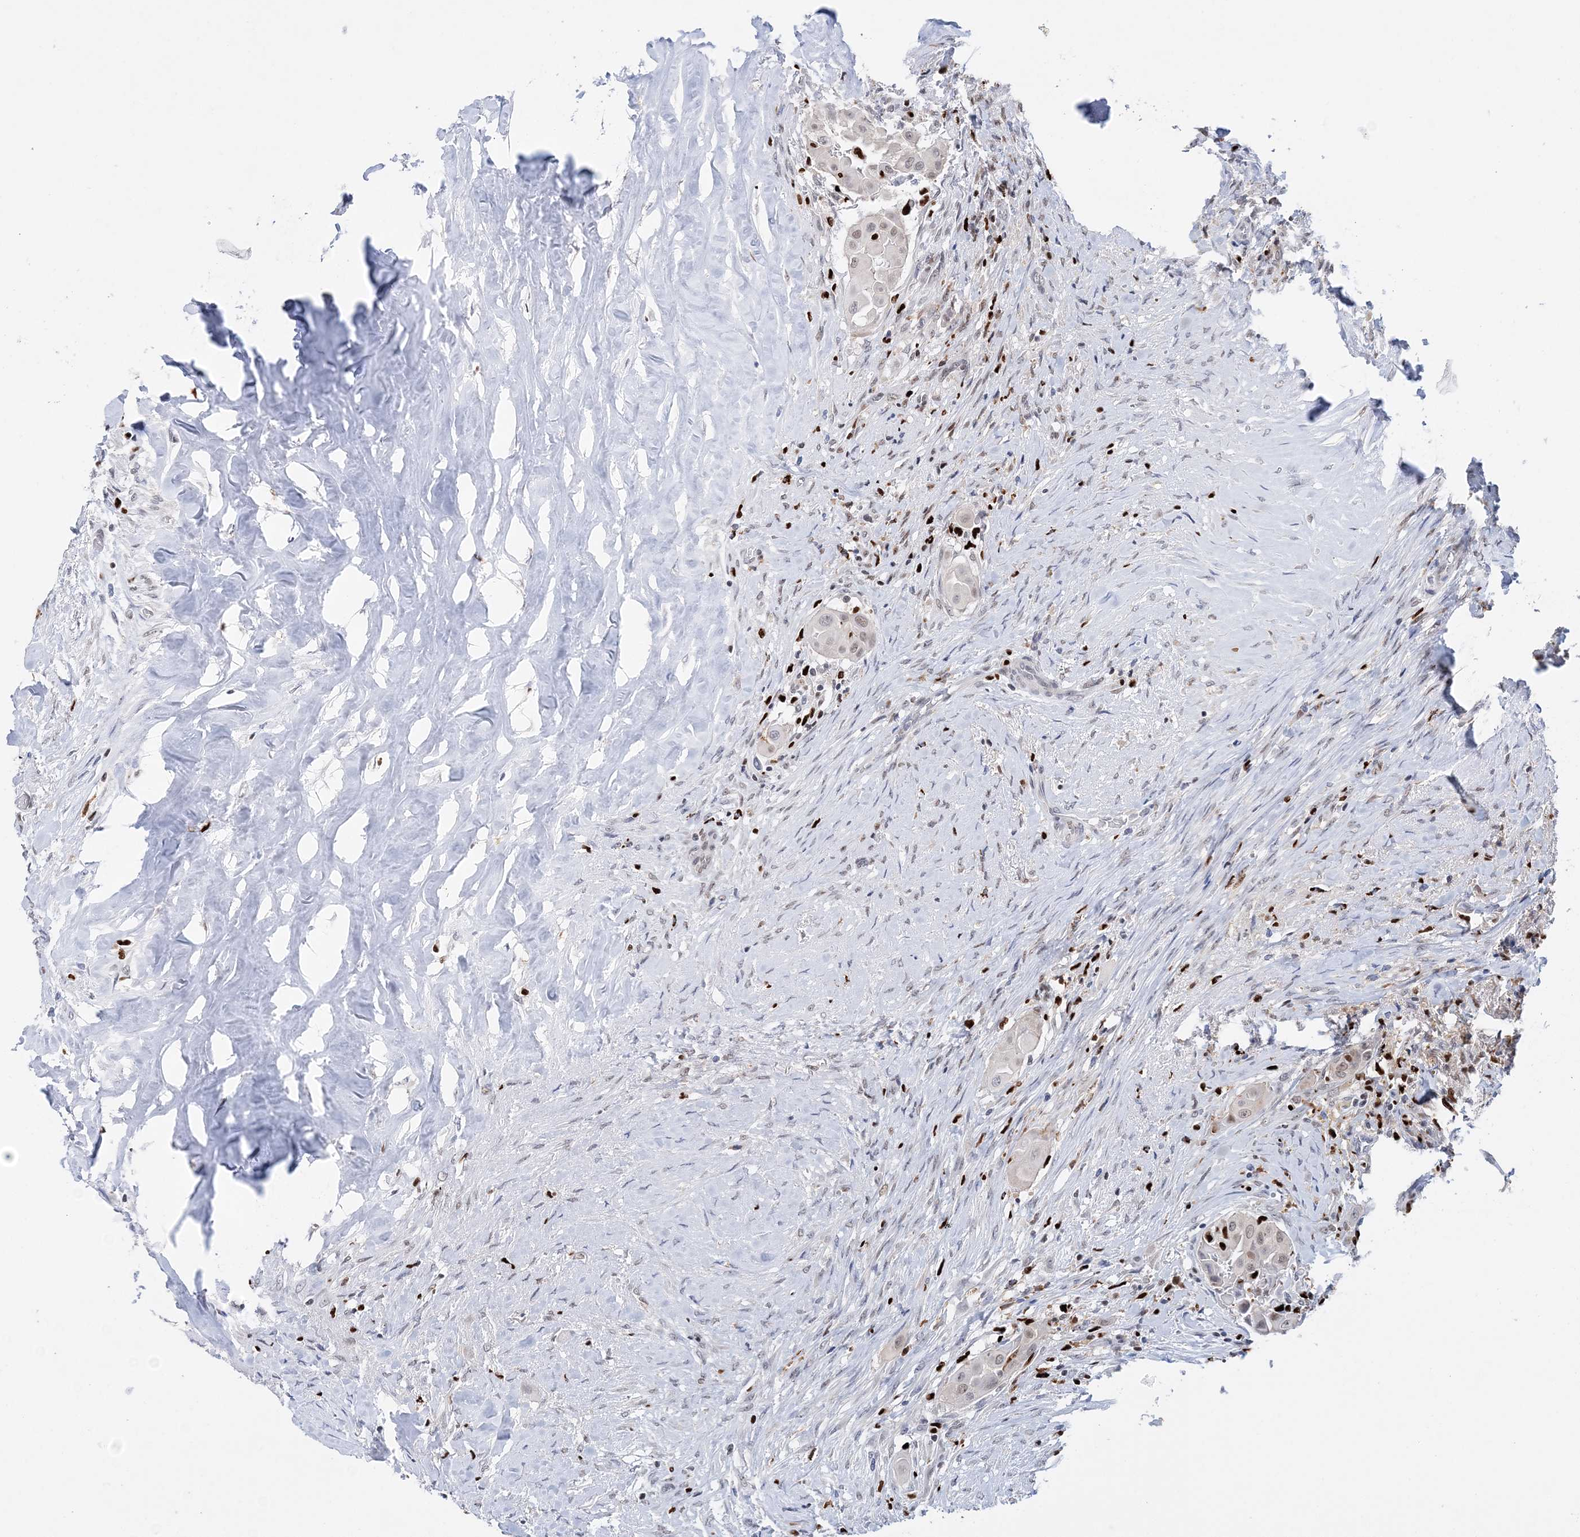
{"staining": {"intensity": "moderate", "quantity": "25%-75%", "location": "nuclear"}, "tissue": "thyroid cancer", "cell_type": "Tumor cells", "image_type": "cancer", "snomed": [{"axis": "morphology", "description": "Papillary adenocarcinoma, NOS"}, {"axis": "topography", "description": "Thyroid gland"}], "caption": "Immunohistochemical staining of human thyroid papillary adenocarcinoma exhibits medium levels of moderate nuclear positivity in about 25%-75% of tumor cells. Immunohistochemistry stains the protein in brown and the nuclei are stained blue.", "gene": "NIT2", "patient": {"sex": "female", "age": 59}}